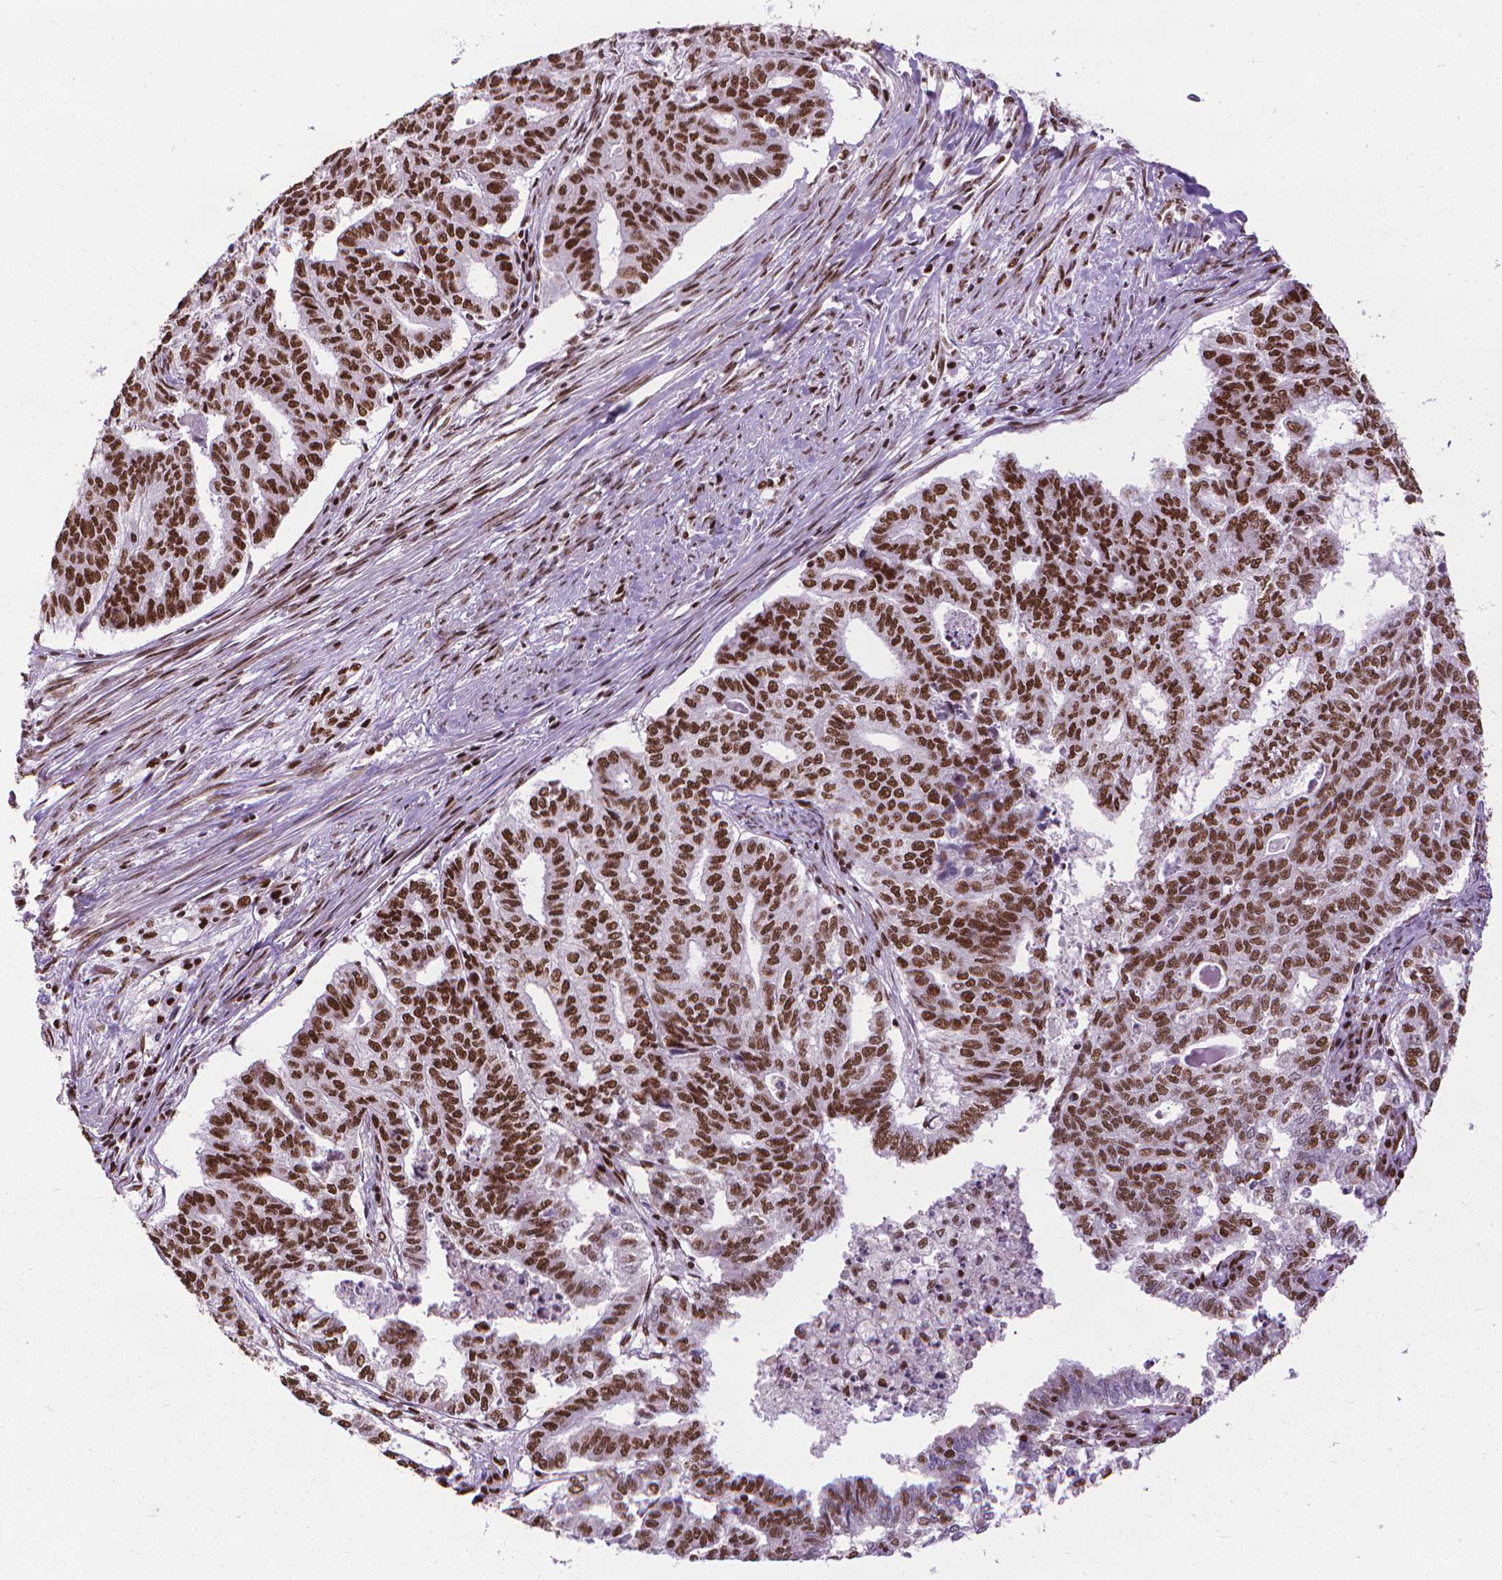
{"staining": {"intensity": "strong", "quantity": ">75%", "location": "nuclear"}, "tissue": "endometrial cancer", "cell_type": "Tumor cells", "image_type": "cancer", "snomed": [{"axis": "morphology", "description": "Adenocarcinoma, NOS"}, {"axis": "topography", "description": "Endometrium"}], "caption": "IHC image of neoplastic tissue: human endometrial cancer (adenocarcinoma) stained using immunohistochemistry (IHC) displays high levels of strong protein expression localized specifically in the nuclear of tumor cells, appearing as a nuclear brown color.", "gene": "AKAP8", "patient": {"sex": "female", "age": 79}}